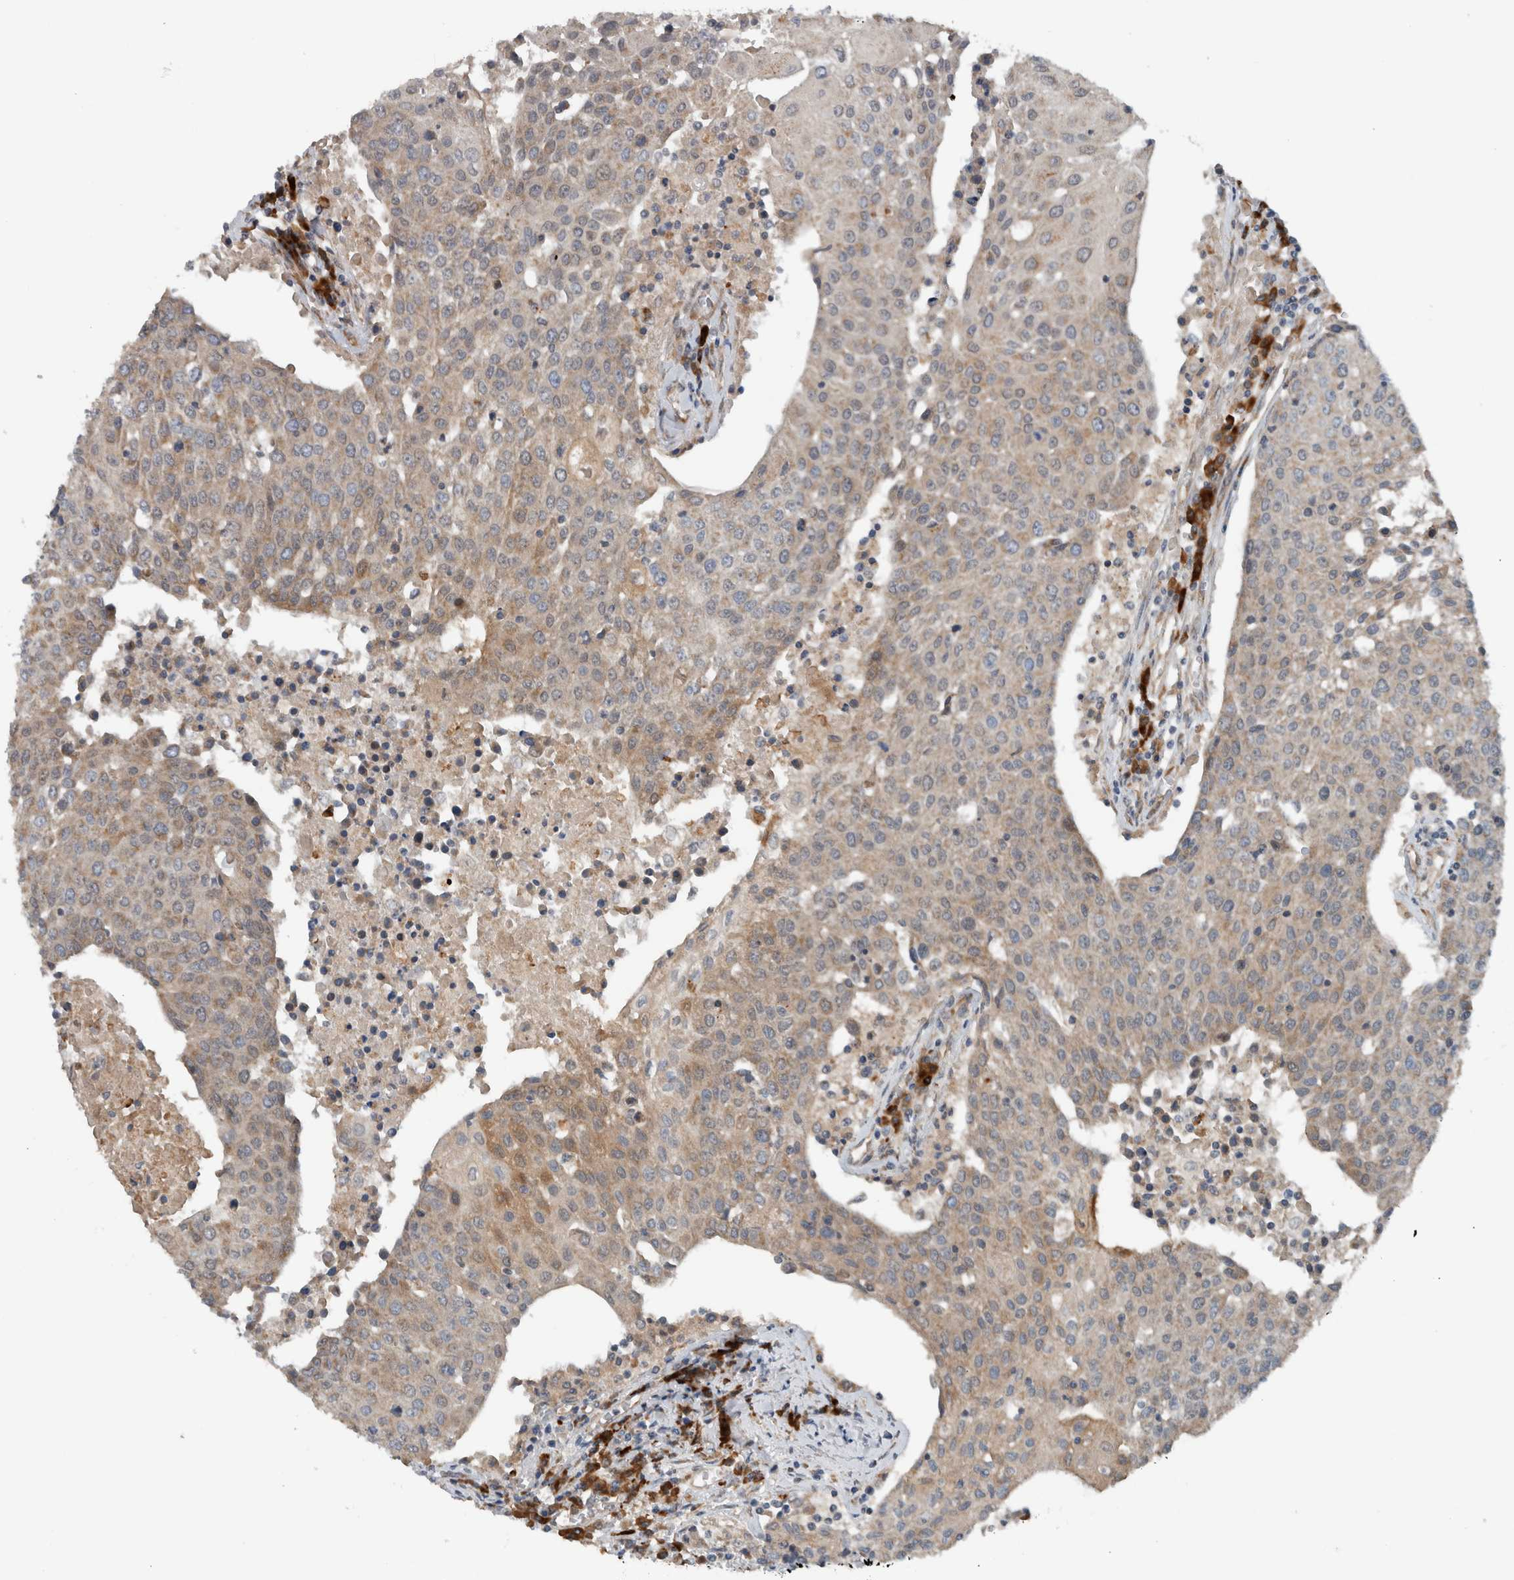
{"staining": {"intensity": "weak", "quantity": "25%-75%", "location": "cytoplasmic/membranous"}, "tissue": "urothelial cancer", "cell_type": "Tumor cells", "image_type": "cancer", "snomed": [{"axis": "morphology", "description": "Urothelial carcinoma, High grade"}, {"axis": "topography", "description": "Urinary bladder"}], "caption": "Brown immunohistochemical staining in urothelial cancer exhibits weak cytoplasmic/membranous staining in about 25%-75% of tumor cells. The protein is shown in brown color, while the nuclei are stained blue.", "gene": "GBA2", "patient": {"sex": "female", "age": 85}}